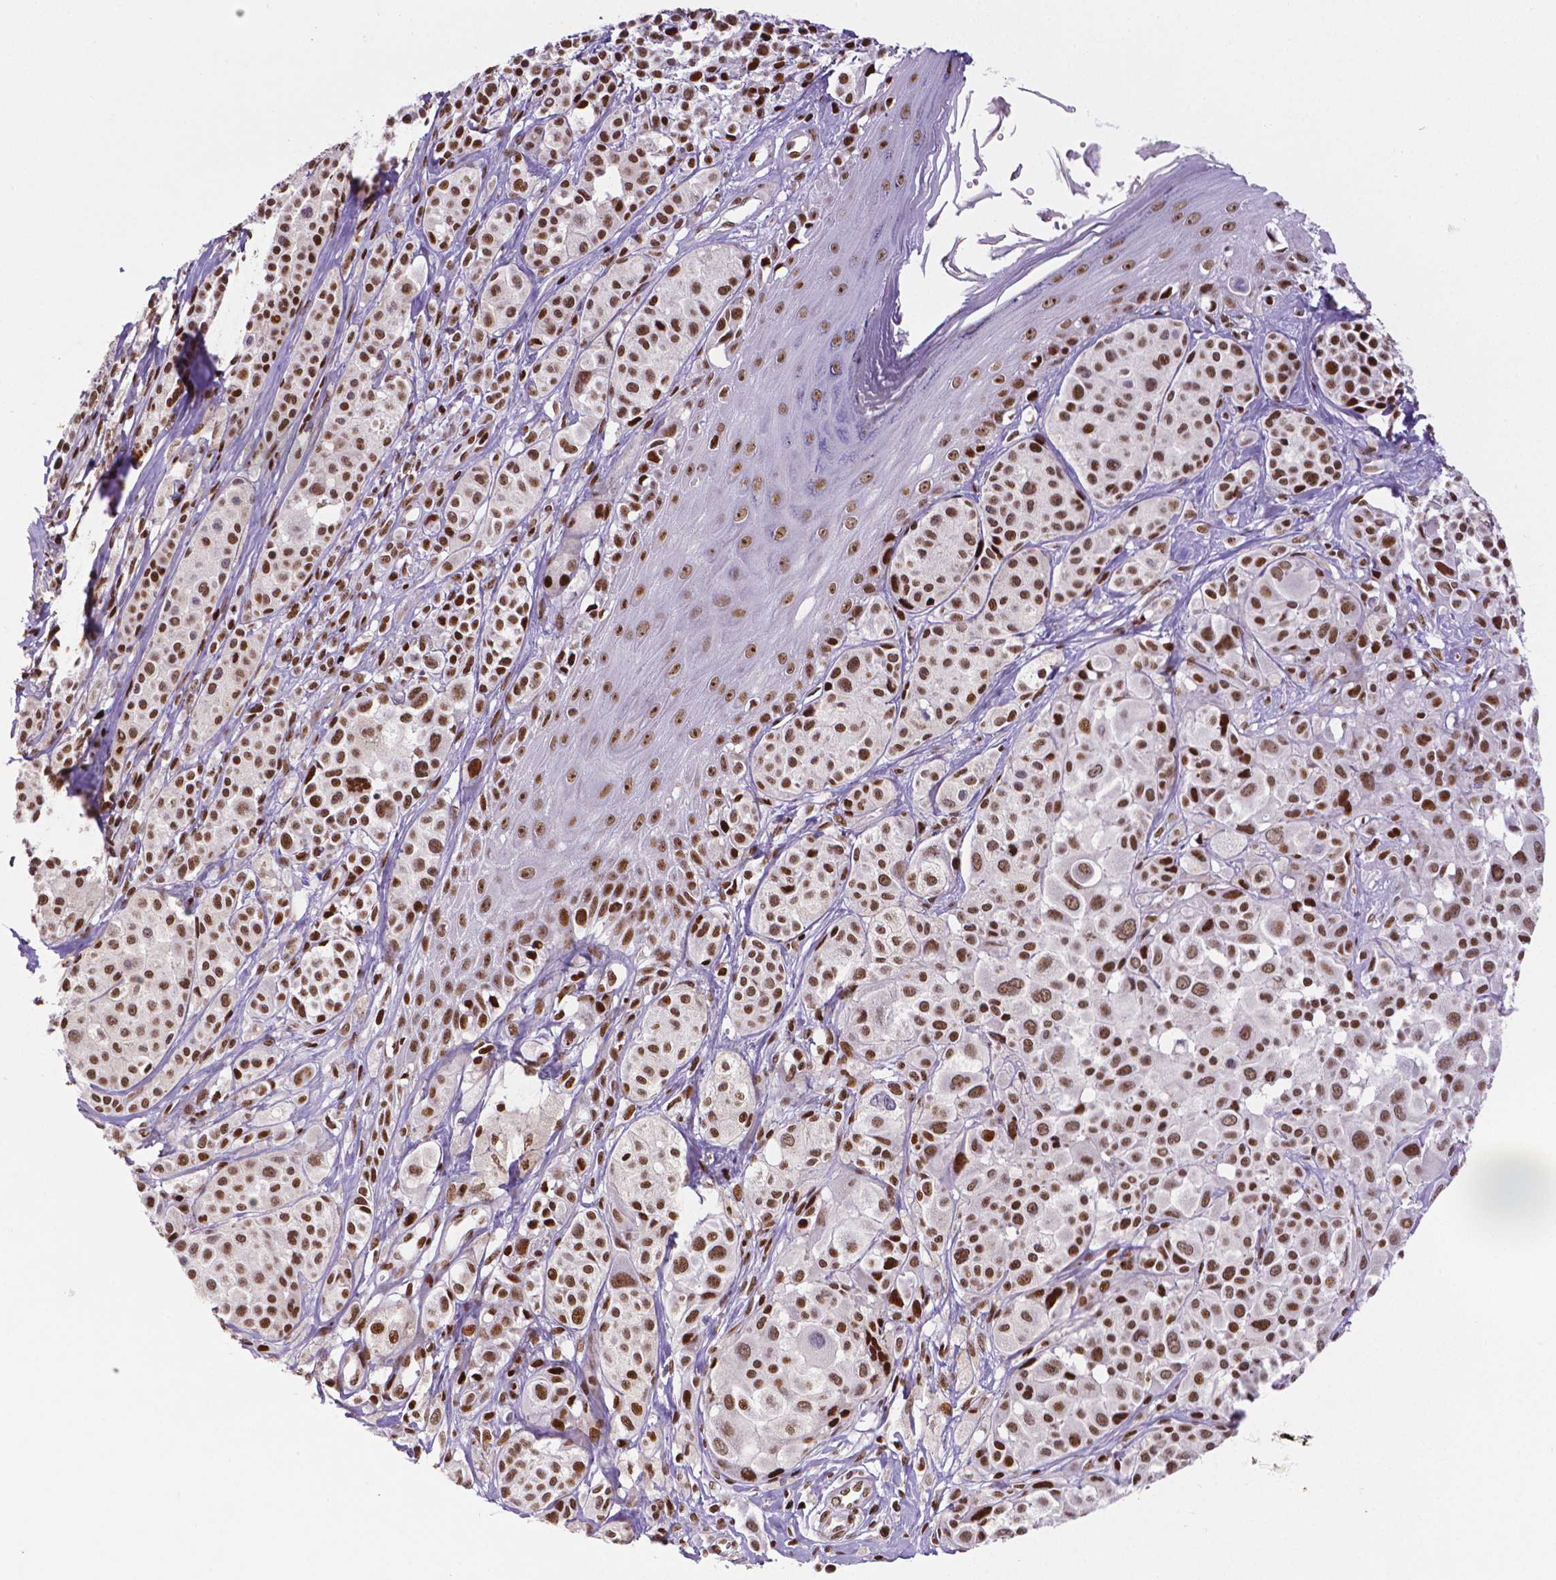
{"staining": {"intensity": "moderate", "quantity": ">75%", "location": "nuclear"}, "tissue": "melanoma", "cell_type": "Tumor cells", "image_type": "cancer", "snomed": [{"axis": "morphology", "description": "Malignant melanoma, NOS"}, {"axis": "topography", "description": "Skin"}], "caption": "A medium amount of moderate nuclear staining is appreciated in about >75% of tumor cells in melanoma tissue.", "gene": "CTCF", "patient": {"sex": "male", "age": 77}}